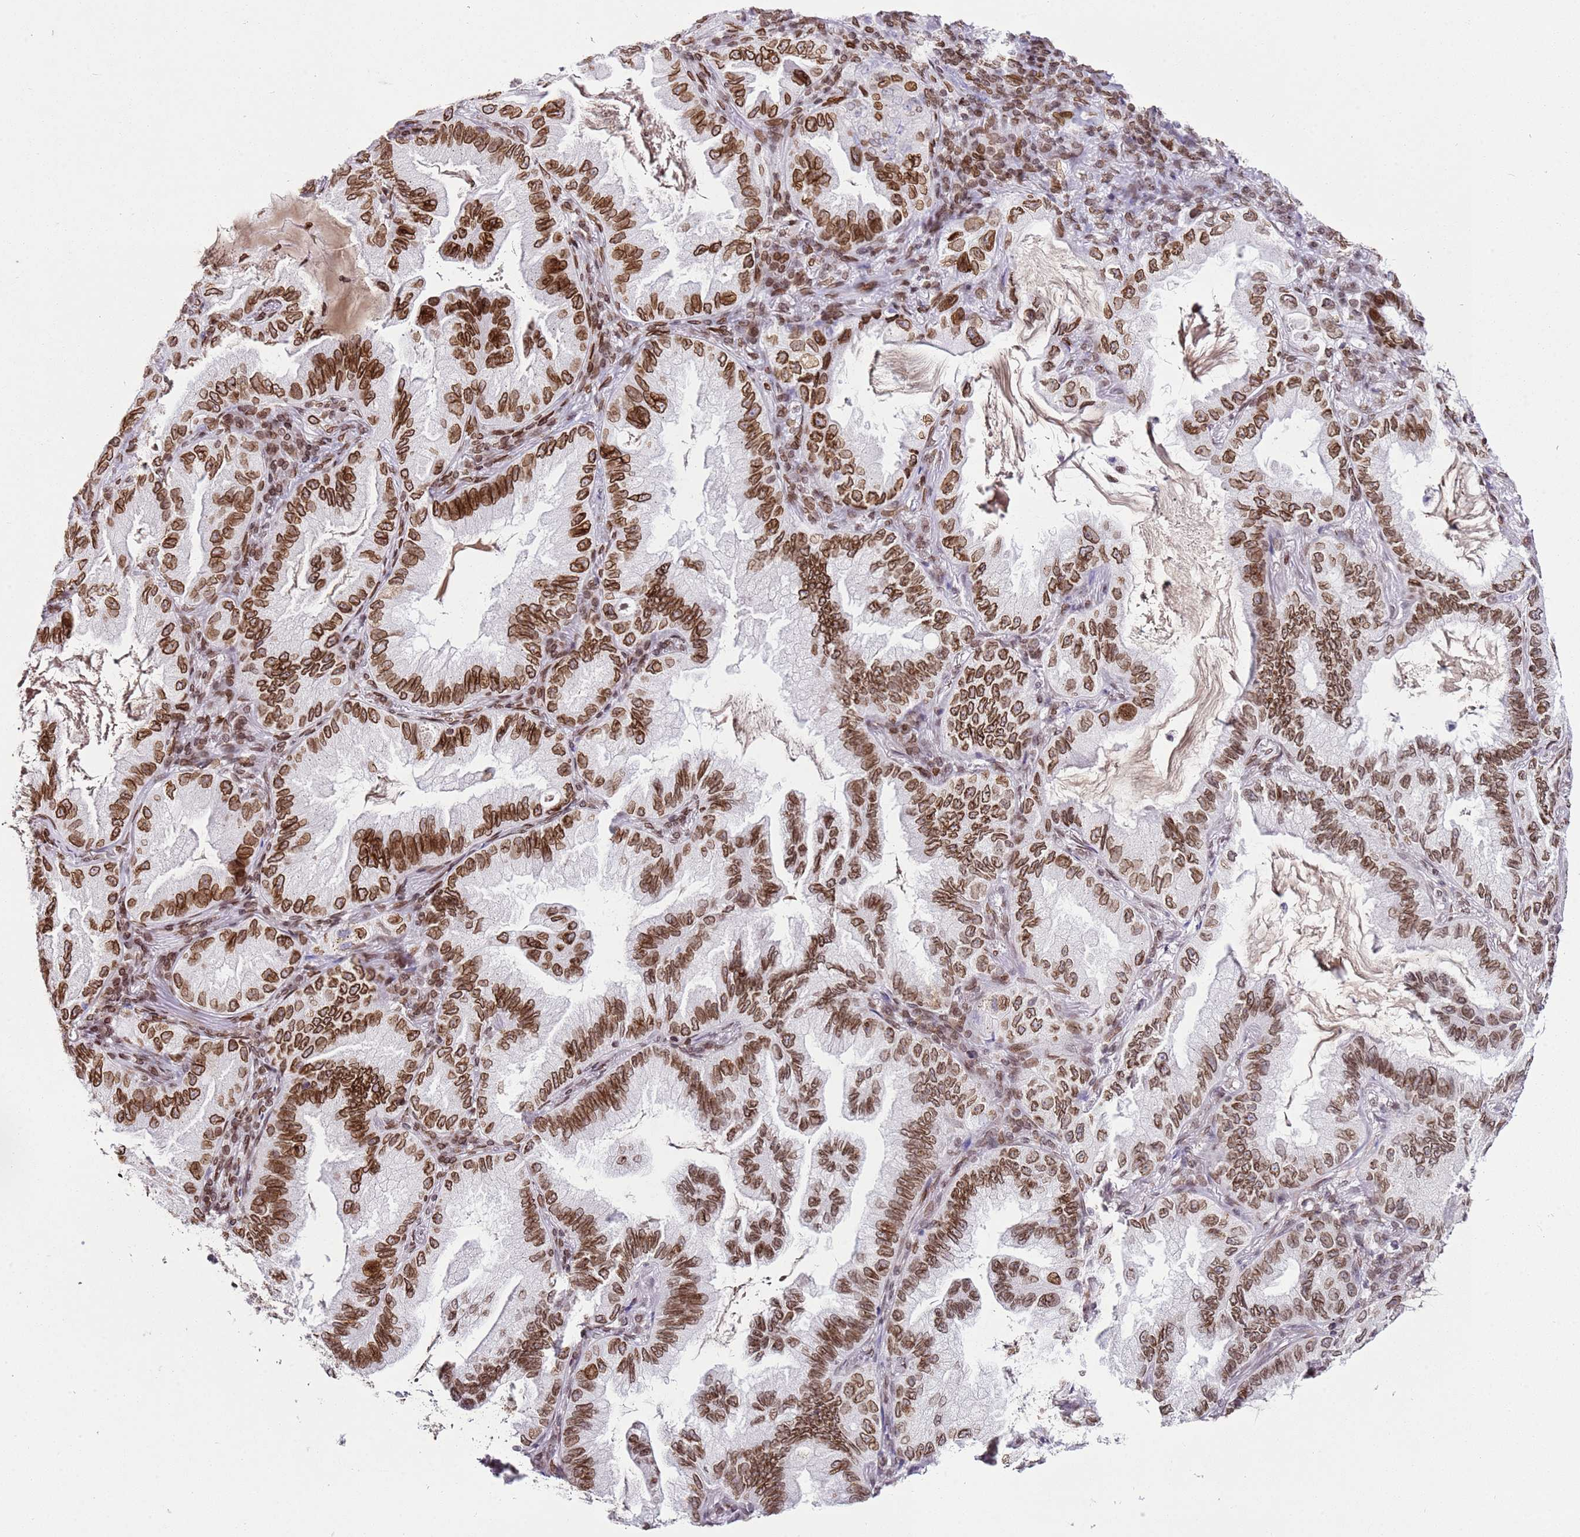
{"staining": {"intensity": "strong", "quantity": ">75%", "location": "cytoplasmic/membranous,nuclear"}, "tissue": "lung cancer", "cell_type": "Tumor cells", "image_type": "cancer", "snomed": [{"axis": "morphology", "description": "Adenocarcinoma, NOS"}, {"axis": "topography", "description": "Lung"}], "caption": "Lung adenocarcinoma was stained to show a protein in brown. There is high levels of strong cytoplasmic/membranous and nuclear staining in approximately >75% of tumor cells.", "gene": "POU6F1", "patient": {"sex": "female", "age": 69}}